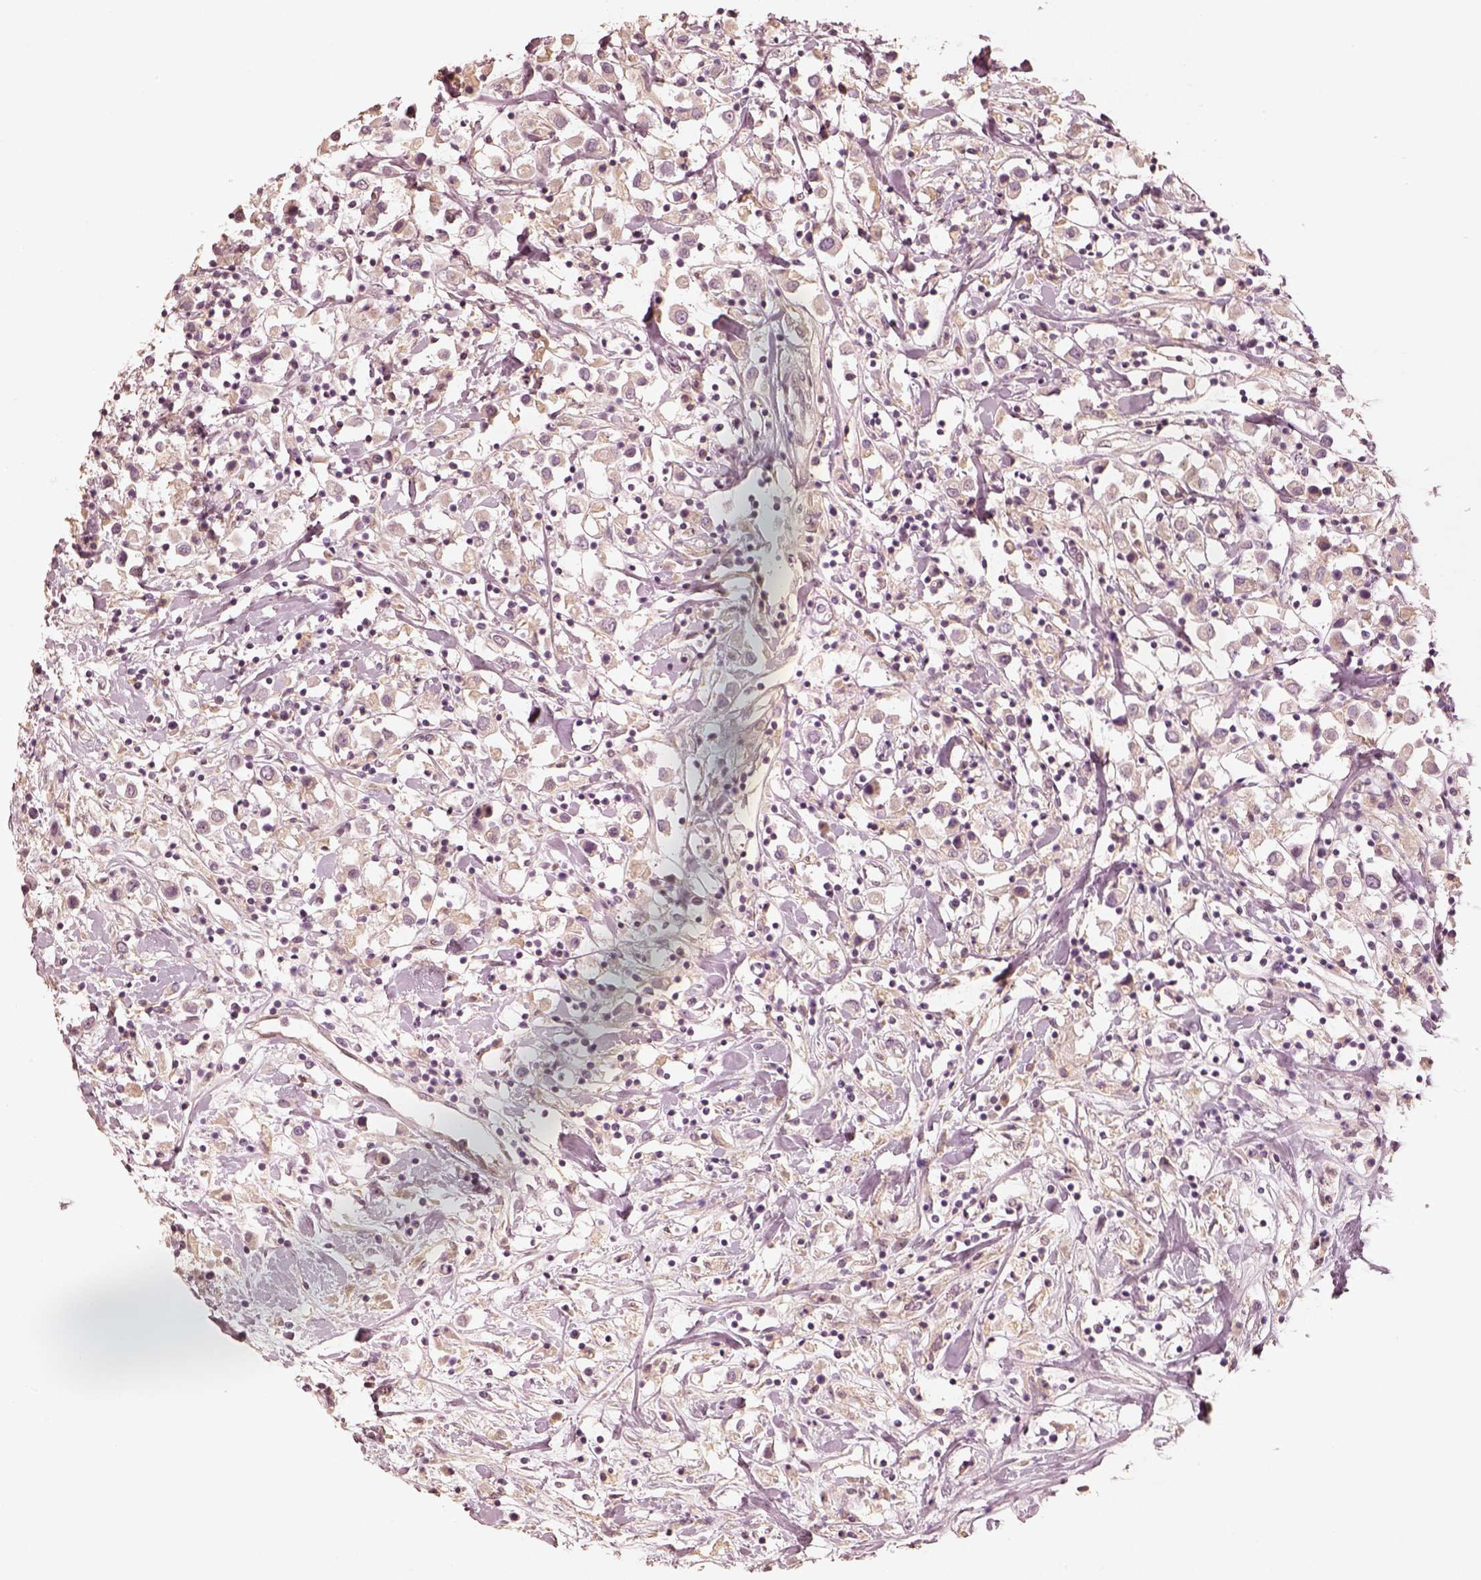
{"staining": {"intensity": "weak", "quantity": ">75%", "location": "cytoplasmic/membranous"}, "tissue": "breast cancer", "cell_type": "Tumor cells", "image_type": "cancer", "snomed": [{"axis": "morphology", "description": "Duct carcinoma"}, {"axis": "topography", "description": "Breast"}], "caption": "Breast infiltrating ductal carcinoma stained for a protein (brown) shows weak cytoplasmic/membranous positive expression in about >75% of tumor cells.", "gene": "WLS", "patient": {"sex": "female", "age": 61}}